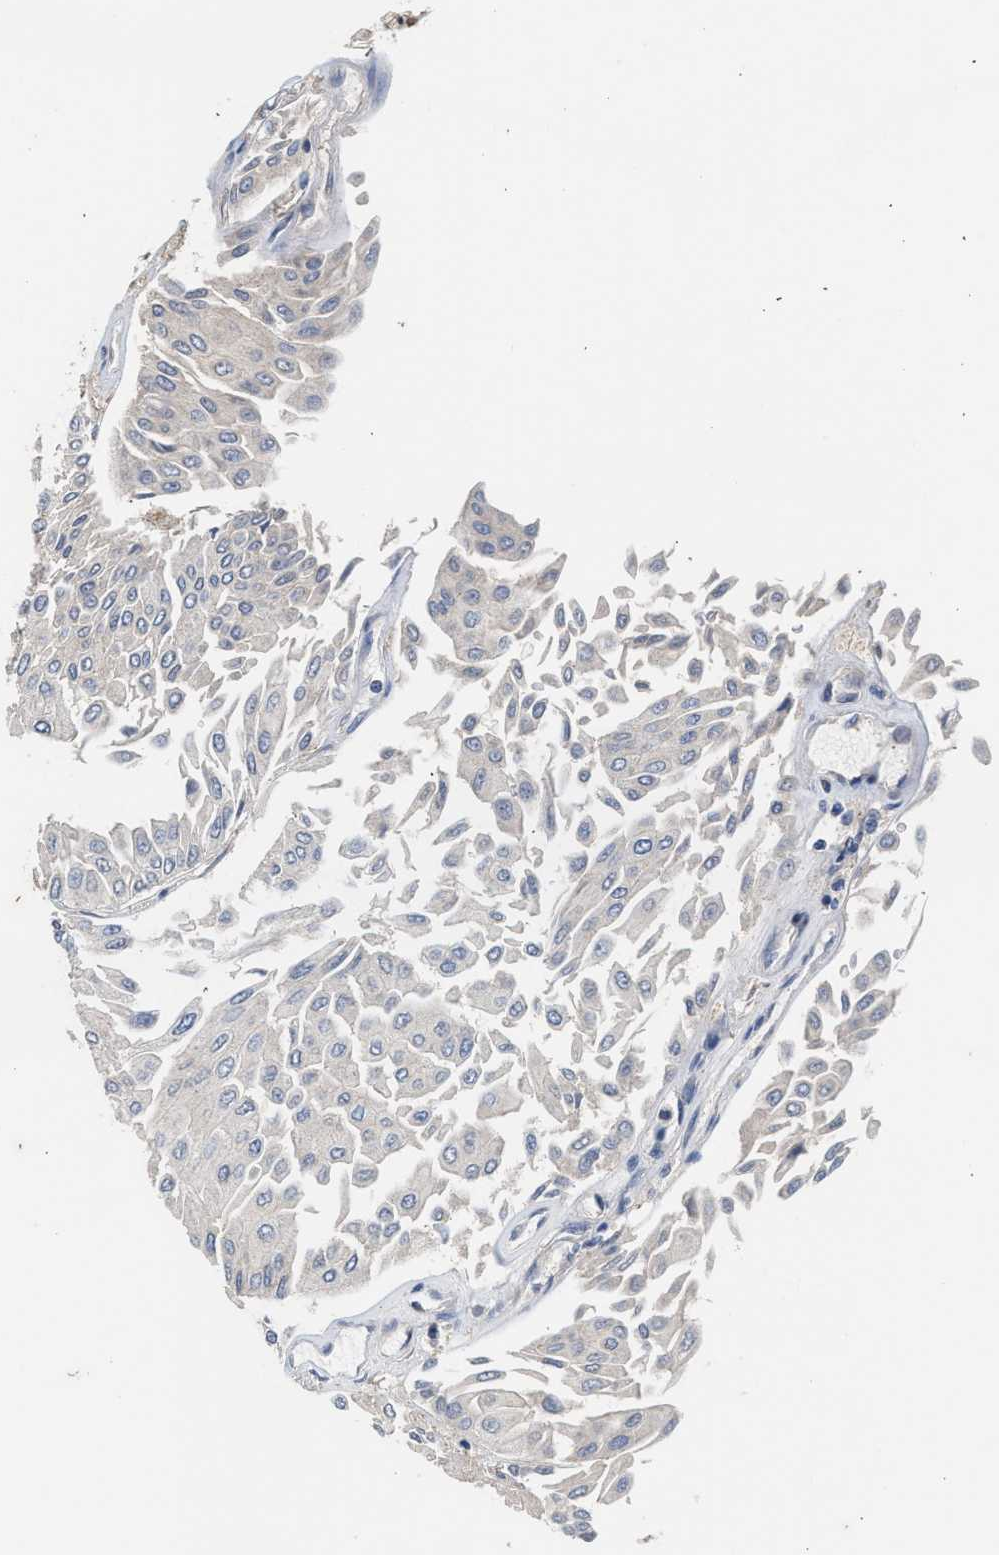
{"staining": {"intensity": "negative", "quantity": "none", "location": "none"}, "tissue": "urothelial cancer", "cell_type": "Tumor cells", "image_type": "cancer", "snomed": [{"axis": "morphology", "description": "Urothelial carcinoma, Low grade"}, {"axis": "topography", "description": "Urinary bladder"}], "caption": "Low-grade urothelial carcinoma was stained to show a protein in brown. There is no significant positivity in tumor cells.", "gene": "CSF3R", "patient": {"sex": "female", "age": 60}}